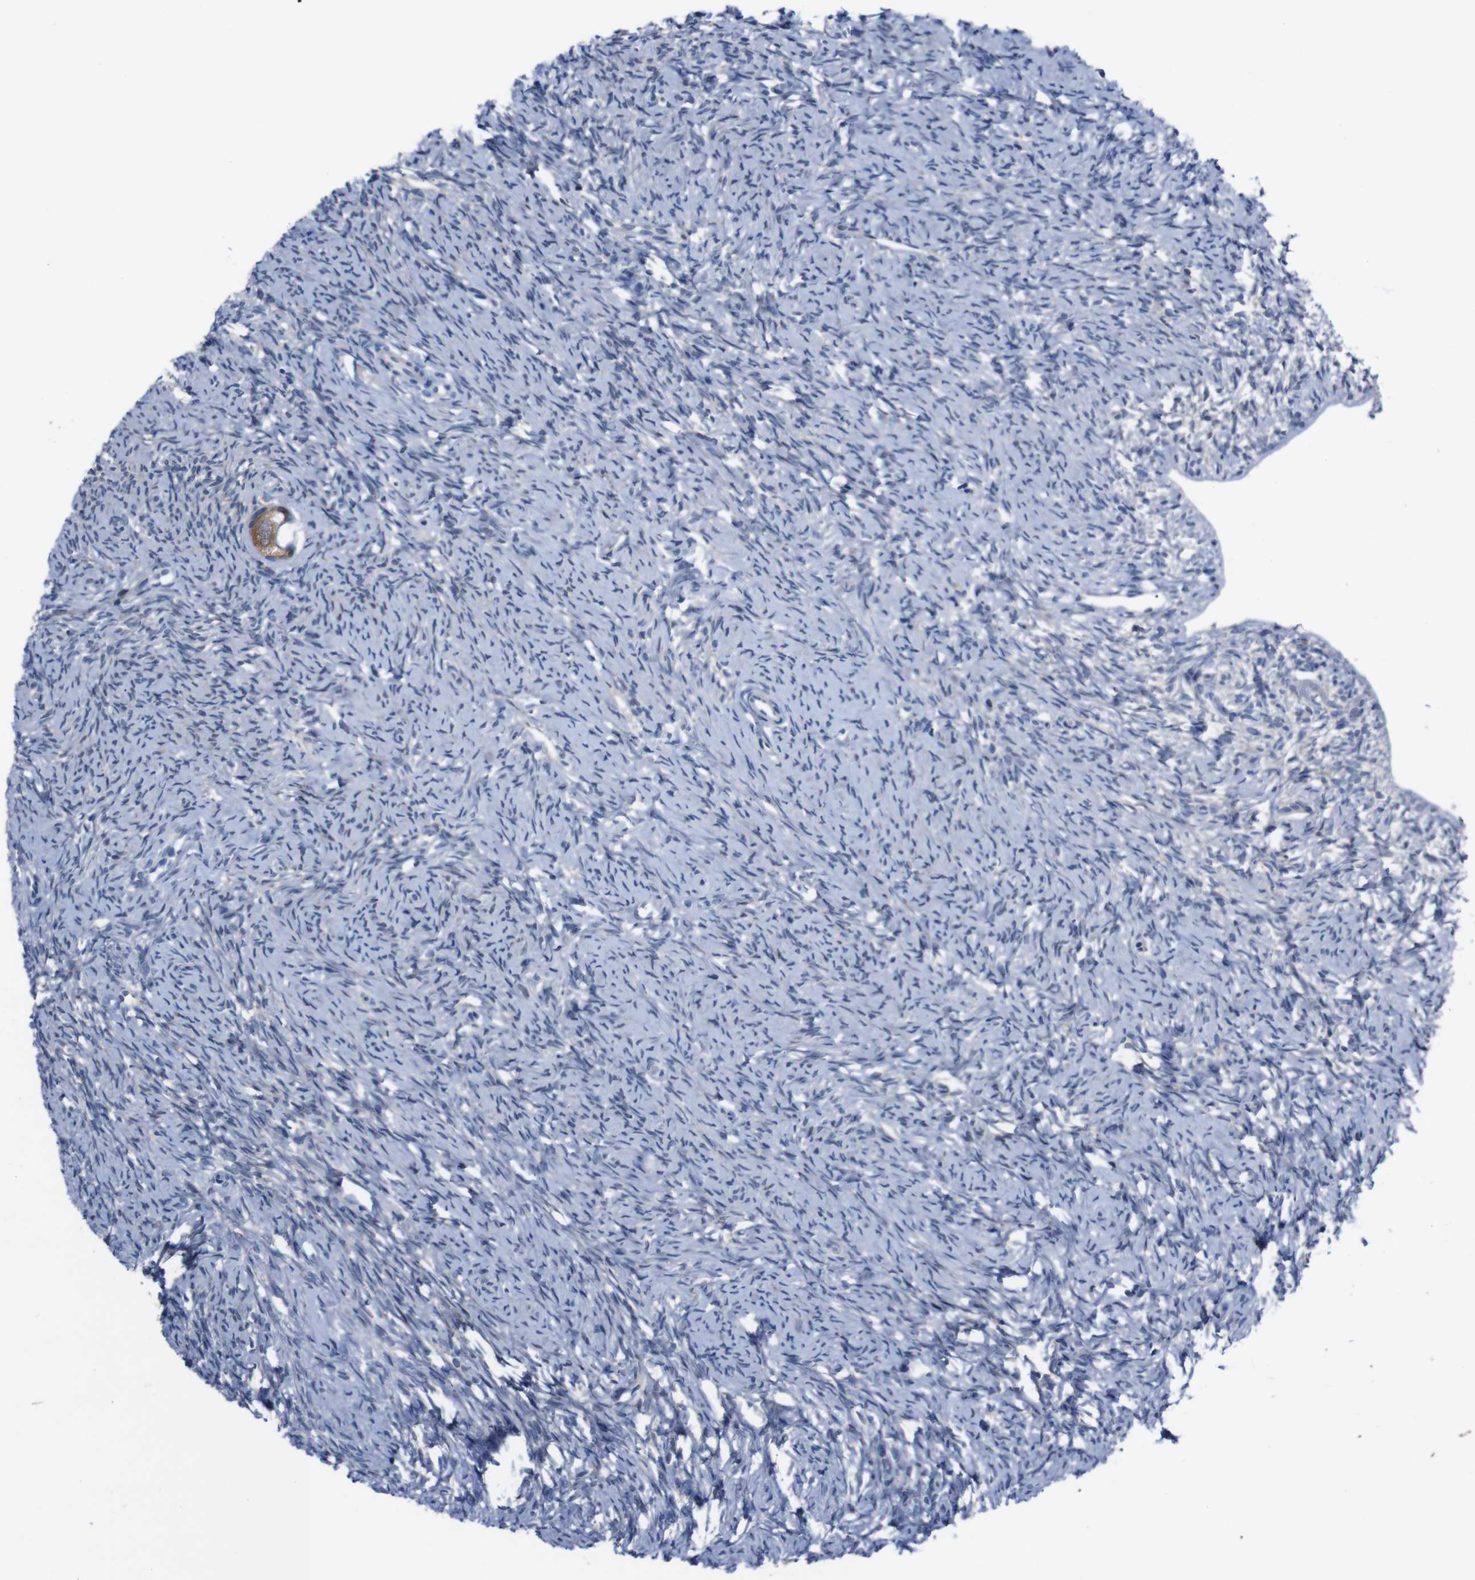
{"staining": {"intensity": "moderate", "quantity": ">75%", "location": "cytoplasmic/membranous"}, "tissue": "ovary", "cell_type": "Follicle cells", "image_type": "normal", "snomed": [{"axis": "morphology", "description": "Normal tissue, NOS"}, {"axis": "topography", "description": "Ovary"}], "caption": "Human ovary stained with a brown dye demonstrates moderate cytoplasmic/membranous positive expression in approximately >75% of follicle cells.", "gene": "SEMA4B", "patient": {"sex": "female", "age": 33}}